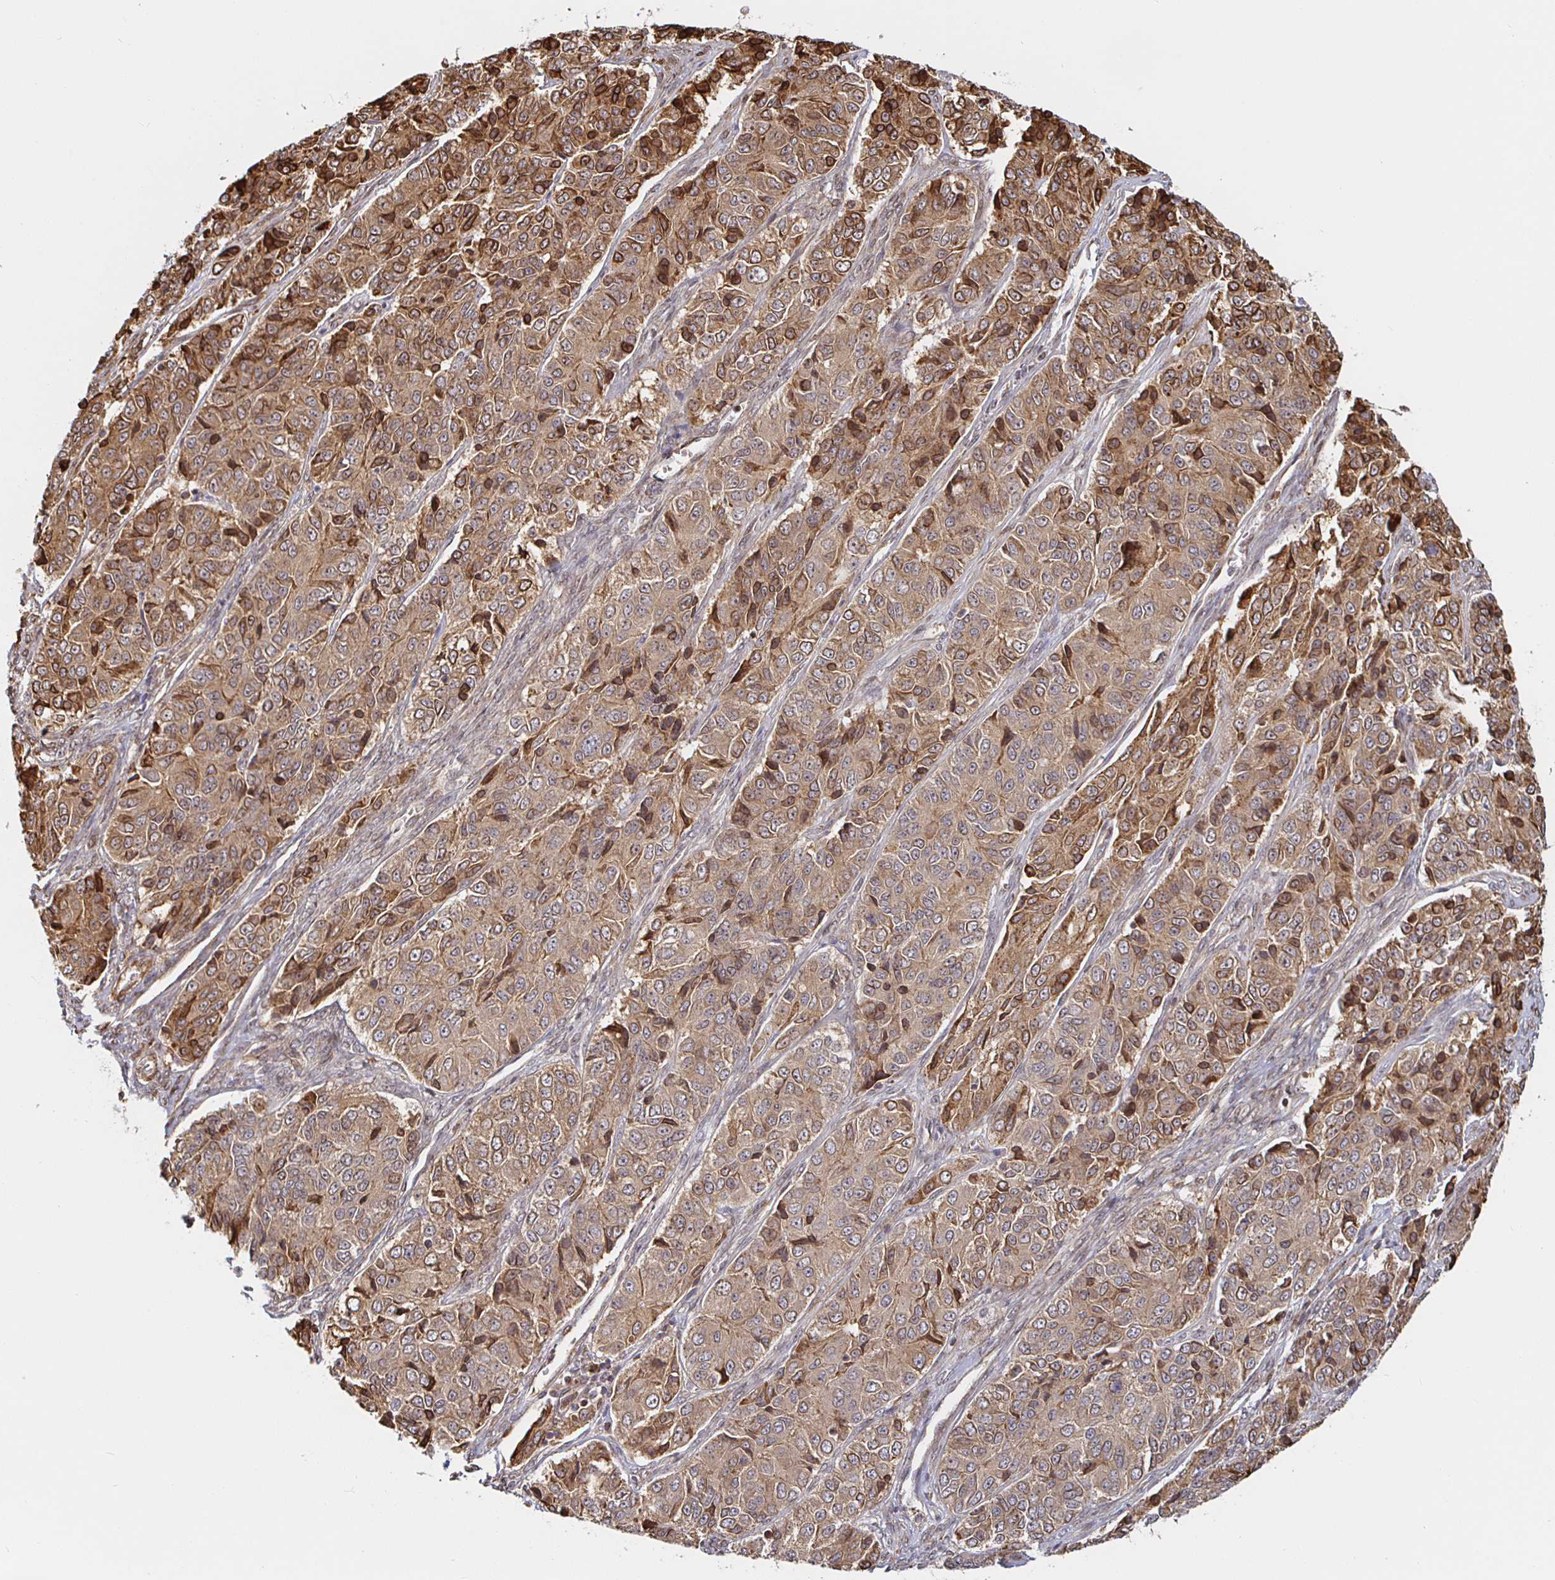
{"staining": {"intensity": "moderate", "quantity": ">75%", "location": "cytoplasmic/membranous"}, "tissue": "ovarian cancer", "cell_type": "Tumor cells", "image_type": "cancer", "snomed": [{"axis": "morphology", "description": "Carcinoma, endometroid"}, {"axis": "topography", "description": "Ovary"}], "caption": "High-power microscopy captured an immunohistochemistry image of ovarian cancer, revealing moderate cytoplasmic/membranous expression in about >75% of tumor cells.", "gene": "STRAP", "patient": {"sex": "female", "age": 51}}